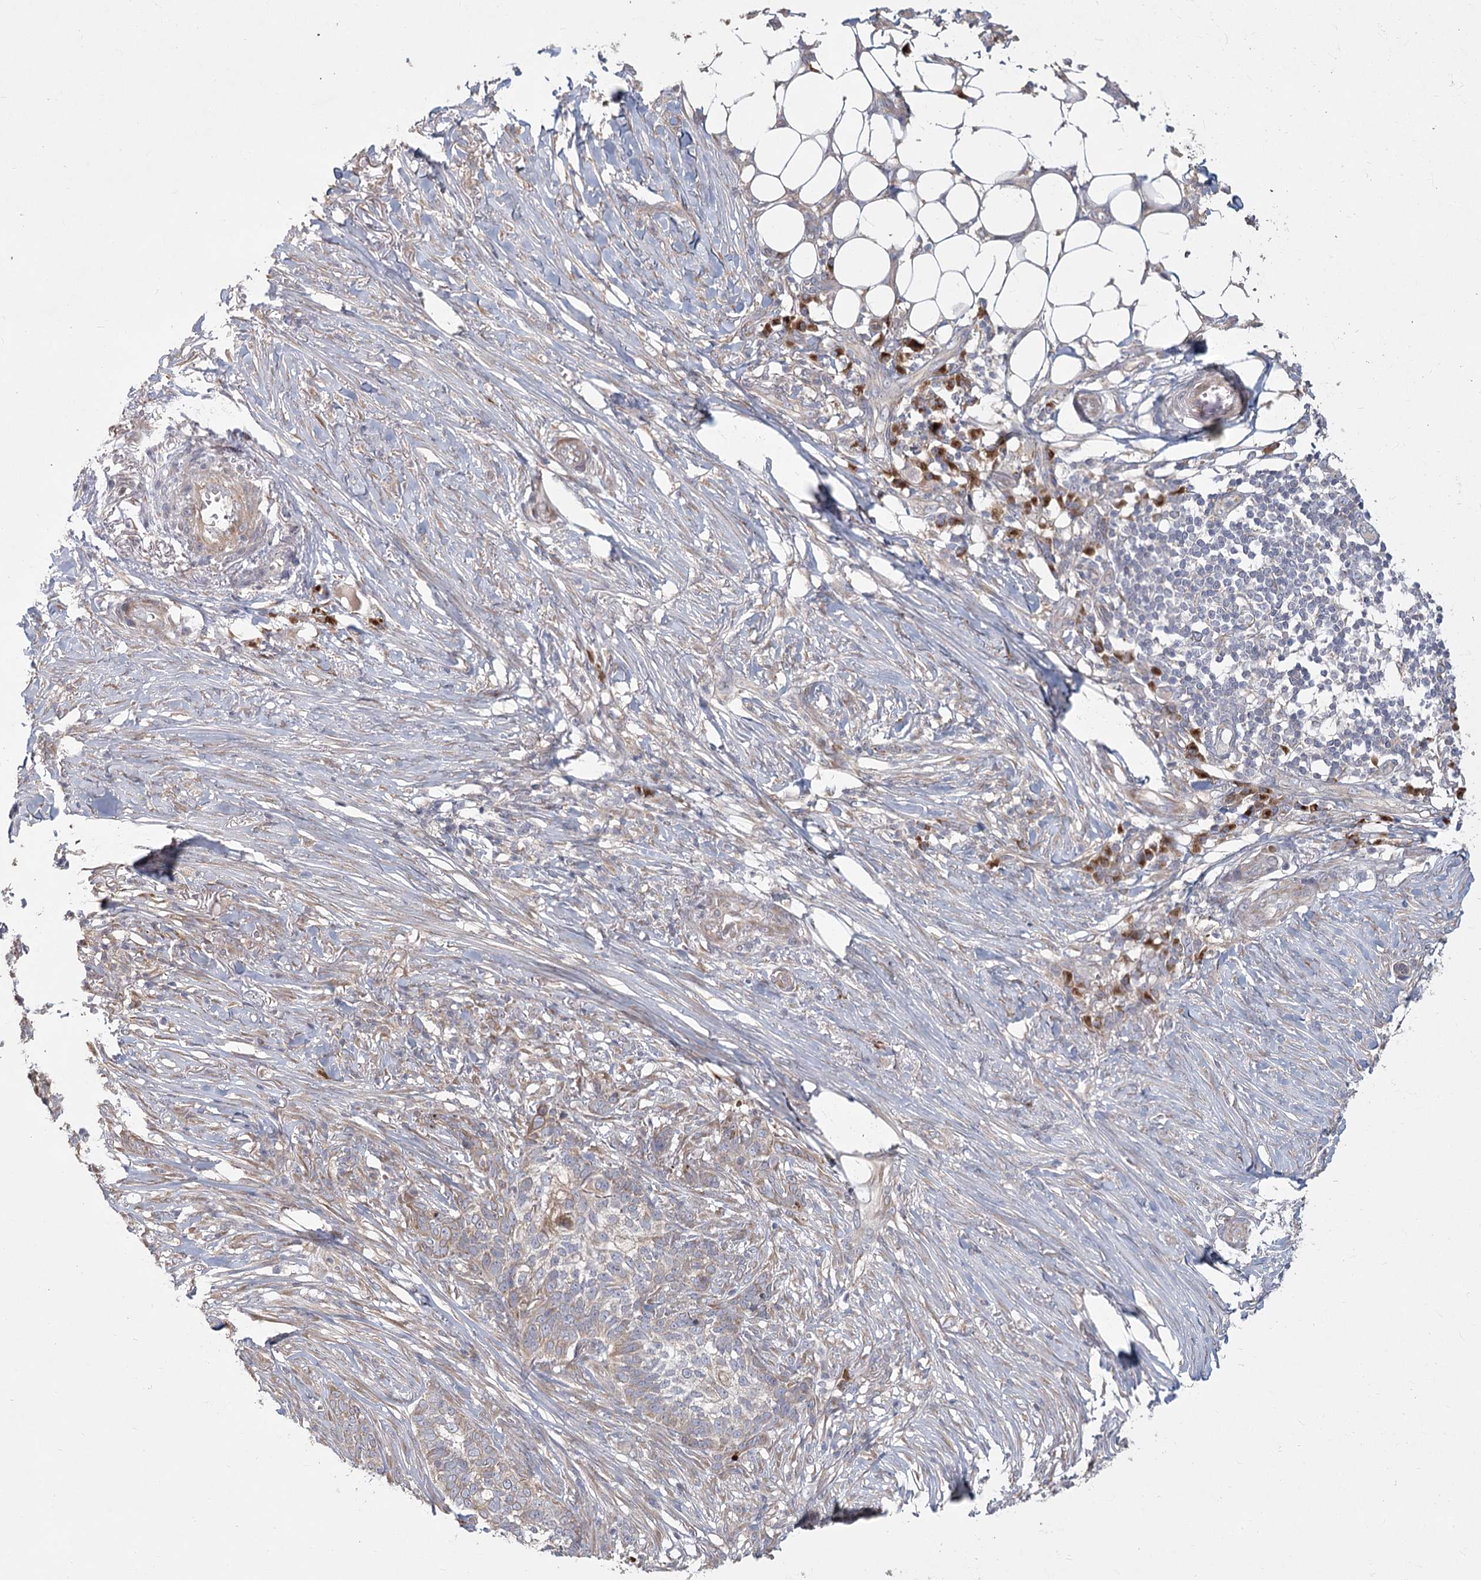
{"staining": {"intensity": "weak", "quantity": "25%-75%", "location": "cytoplasmic/membranous"}, "tissue": "skin cancer", "cell_type": "Tumor cells", "image_type": "cancer", "snomed": [{"axis": "morphology", "description": "Basal cell carcinoma"}, {"axis": "topography", "description": "Skin"}], "caption": "Protein expression analysis of basal cell carcinoma (skin) displays weak cytoplasmic/membranous expression in approximately 25%-75% of tumor cells.", "gene": "CNTLN", "patient": {"sex": "male", "age": 85}}